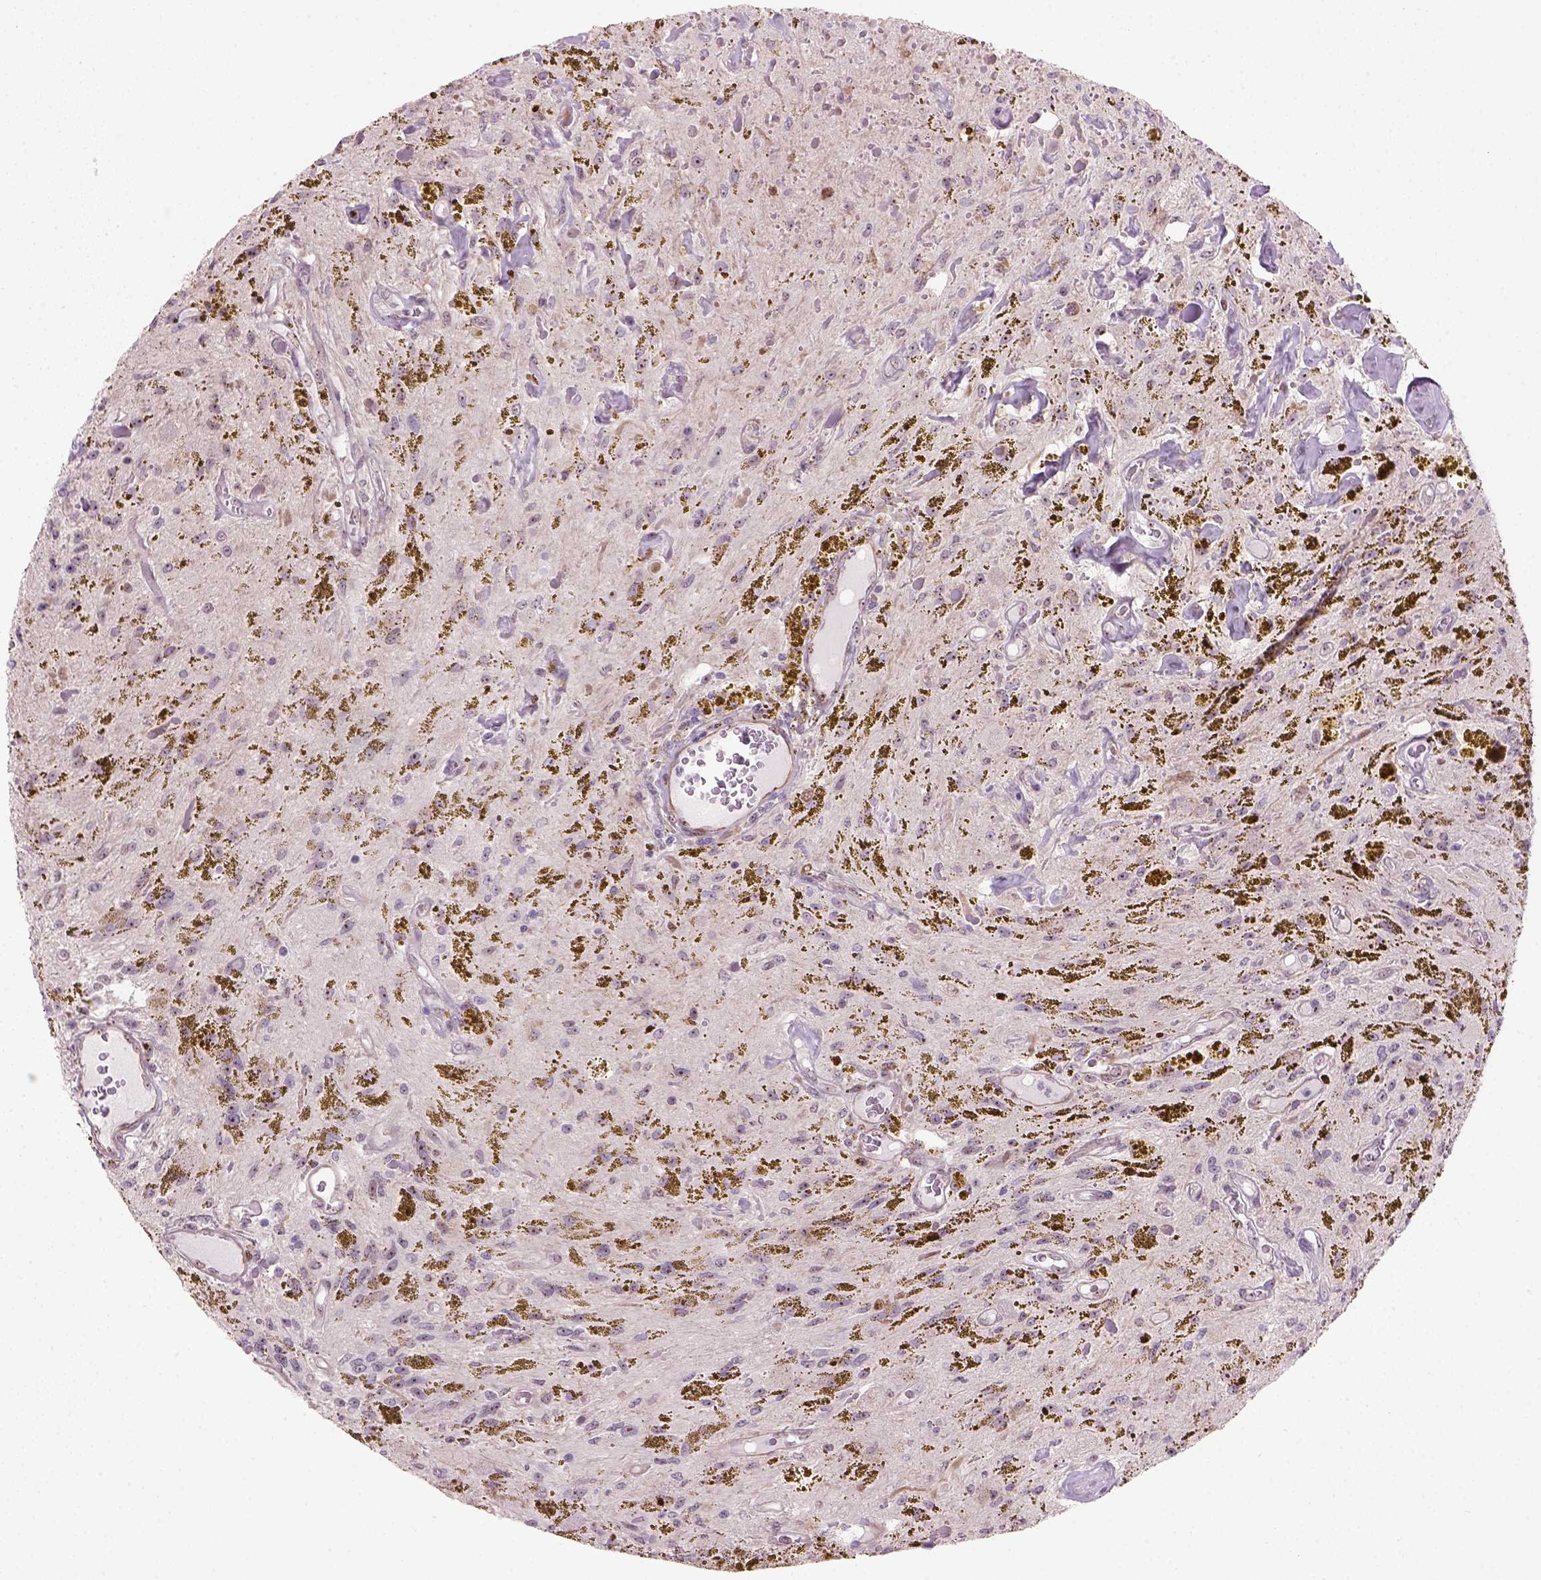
{"staining": {"intensity": "weak", "quantity": ">75%", "location": "nuclear"}, "tissue": "glioma", "cell_type": "Tumor cells", "image_type": "cancer", "snomed": [{"axis": "morphology", "description": "Glioma, malignant, Low grade"}, {"axis": "topography", "description": "Cerebellum"}], "caption": "Malignant low-grade glioma tissue demonstrates weak nuclear expression in about >75% of tumor cells", "gene": "RRS1", "patient": {"sex": "female", "age": 14}}